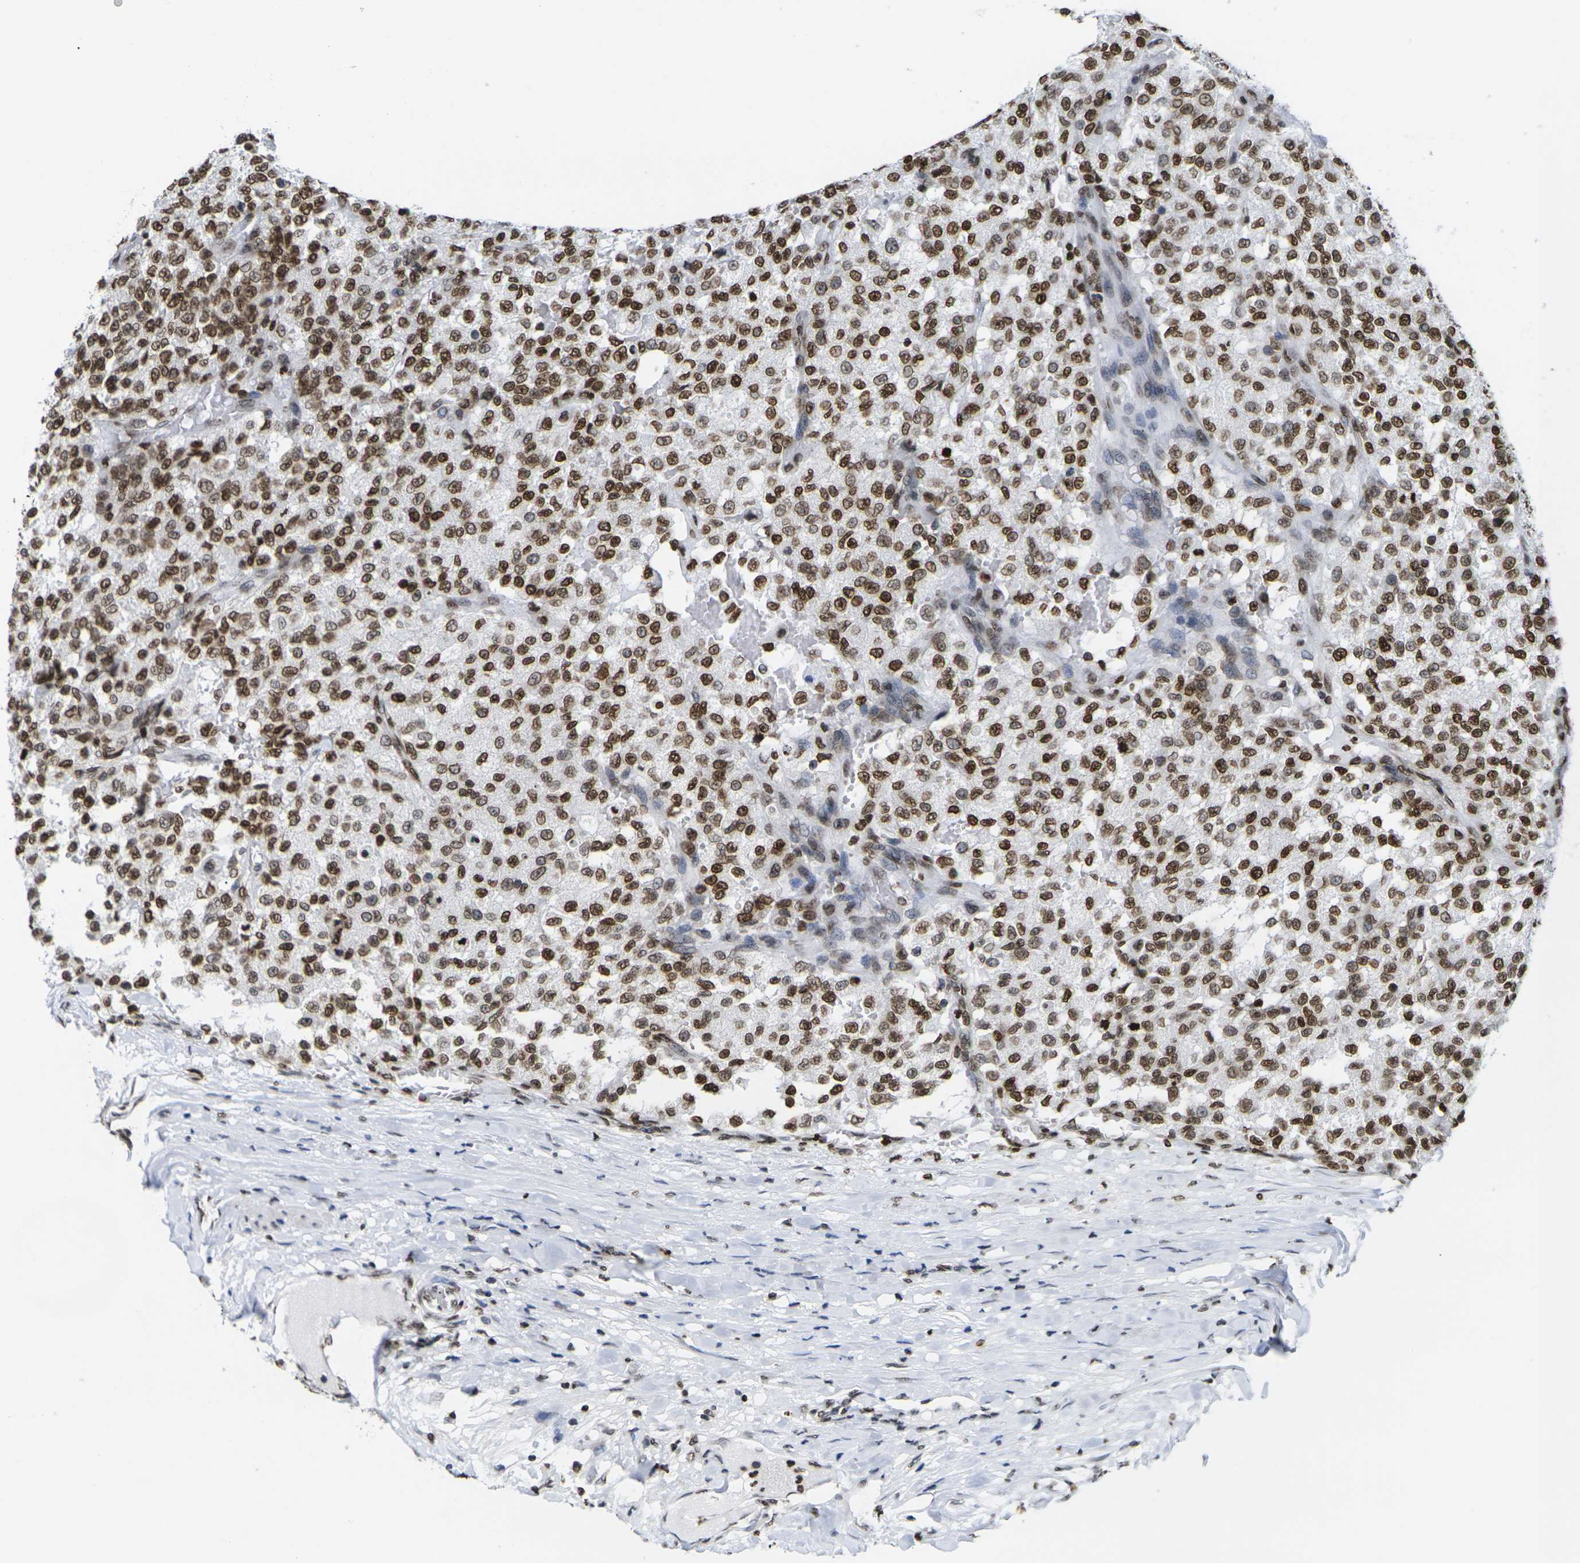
{"staining": {"intensity": "strong", "quantity": ">75%", "location": "cytoplasmic/membranous,nuclear"}, "tissue": "testis cancer", "cell_type": "Tumor cells", "image_type": "cancer", "snomed": [{"axis": "morphology", "description": "Seminoma, NOS"}, {"axis": "topography", "description": "Testis"}], "caption": "Immunohistochemical staining of human testis cancer demonstrates strong cytoplasmic/membranous and nuclear protein expression in about >75% of tumor cells. The staining was performed using DAB to visualize the protein expression in brown, while the nuclei were stained in blue with hematoxylin (Magnification: 20x).", "gene": "H2AC21", "patient": {"sex": "male", "age": 59}}